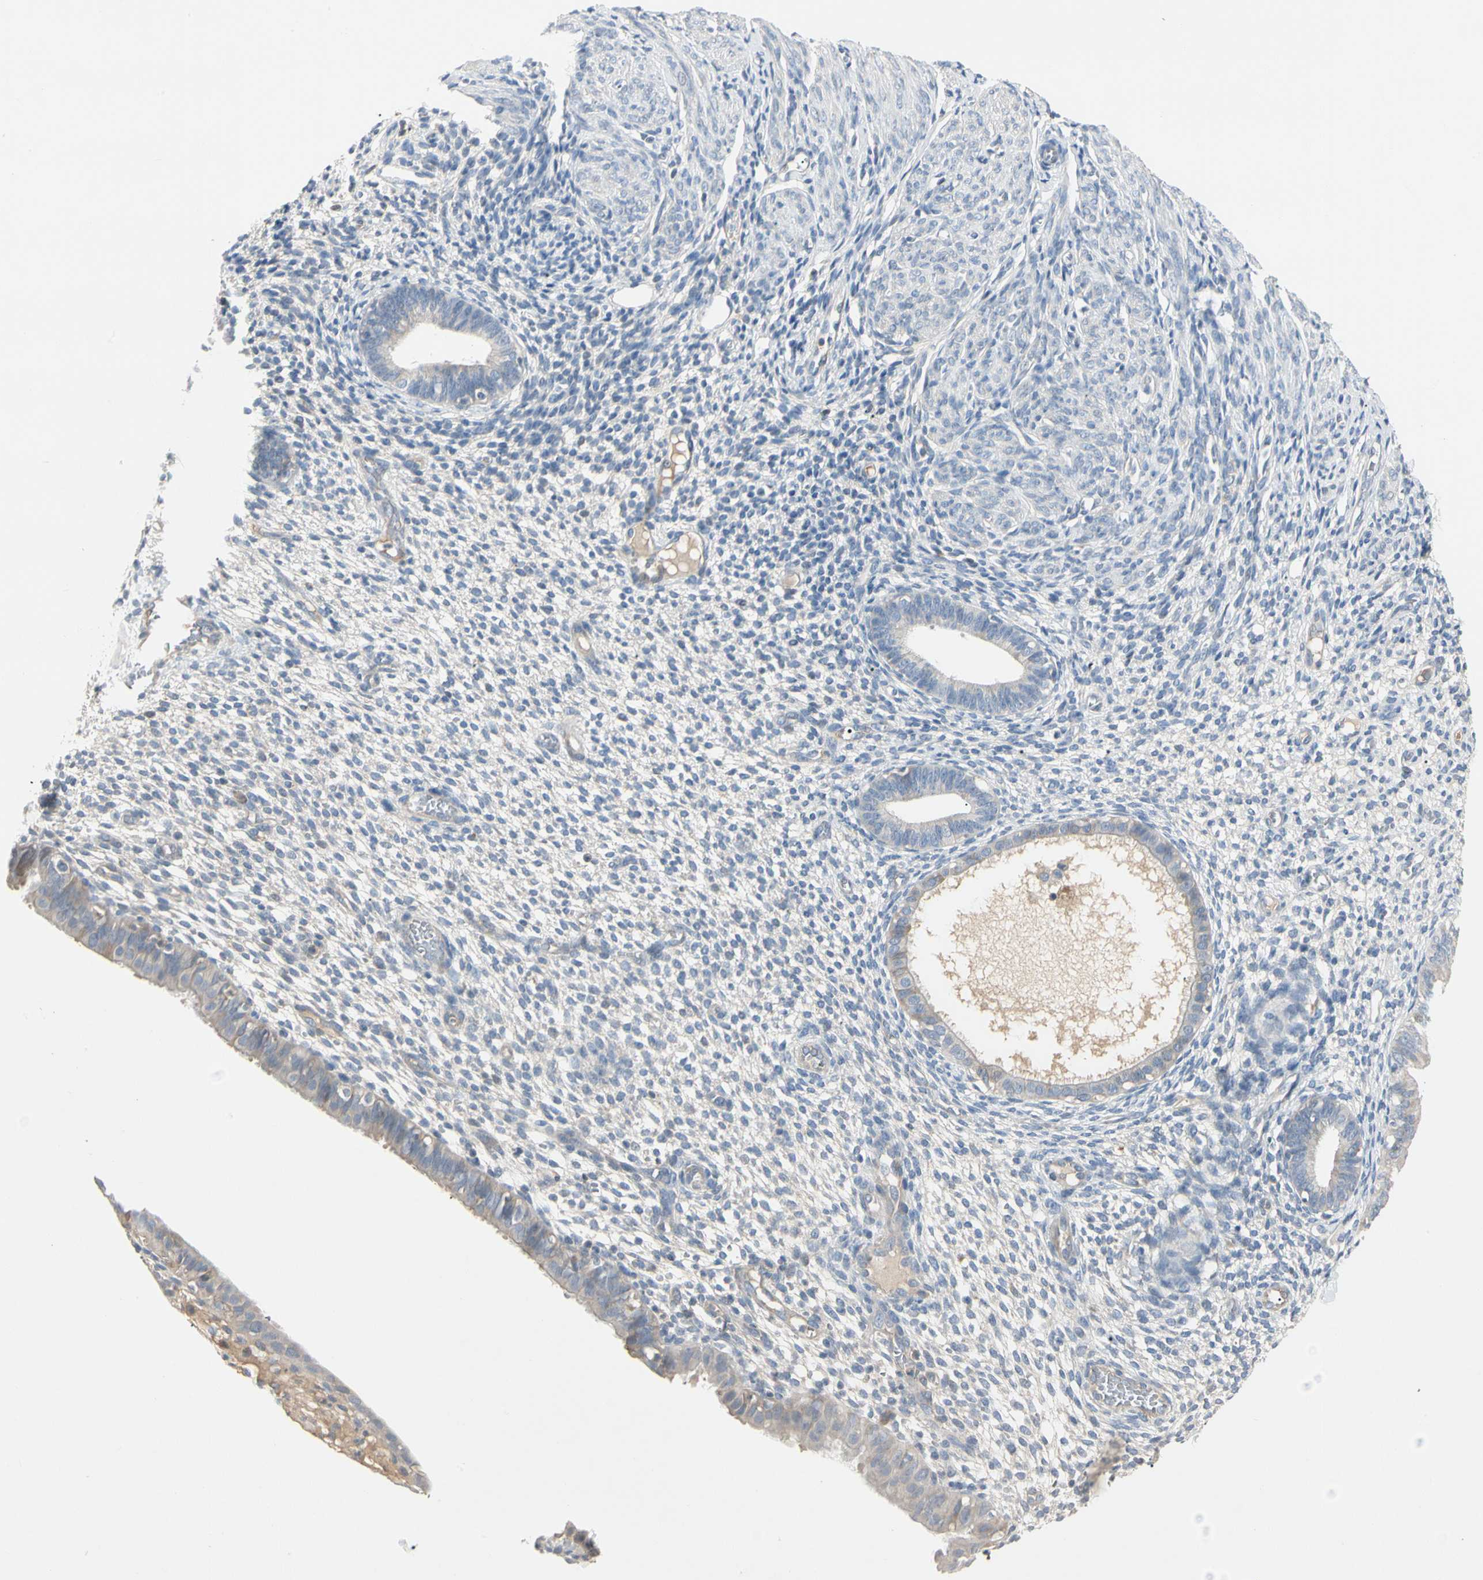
{"staining": {"intensity": "negative", "quantity": "none", "location": "none"}, "tissue": "endometrium", "cell_type": "Cells in endometrial stroma", "image_type": "normal", "snomed": [{"axis": "morphology", "description": "Normal tissue, NOS"}, {"axis": "topography", "description": "Endometrium"}], "caption": "Immunohistochemical staining of normal endometrium demonstrates no significant expression in cells in endometrial stroma.", "gene": "PRSS21", "patient": {"sex": "female", "age": 61}}